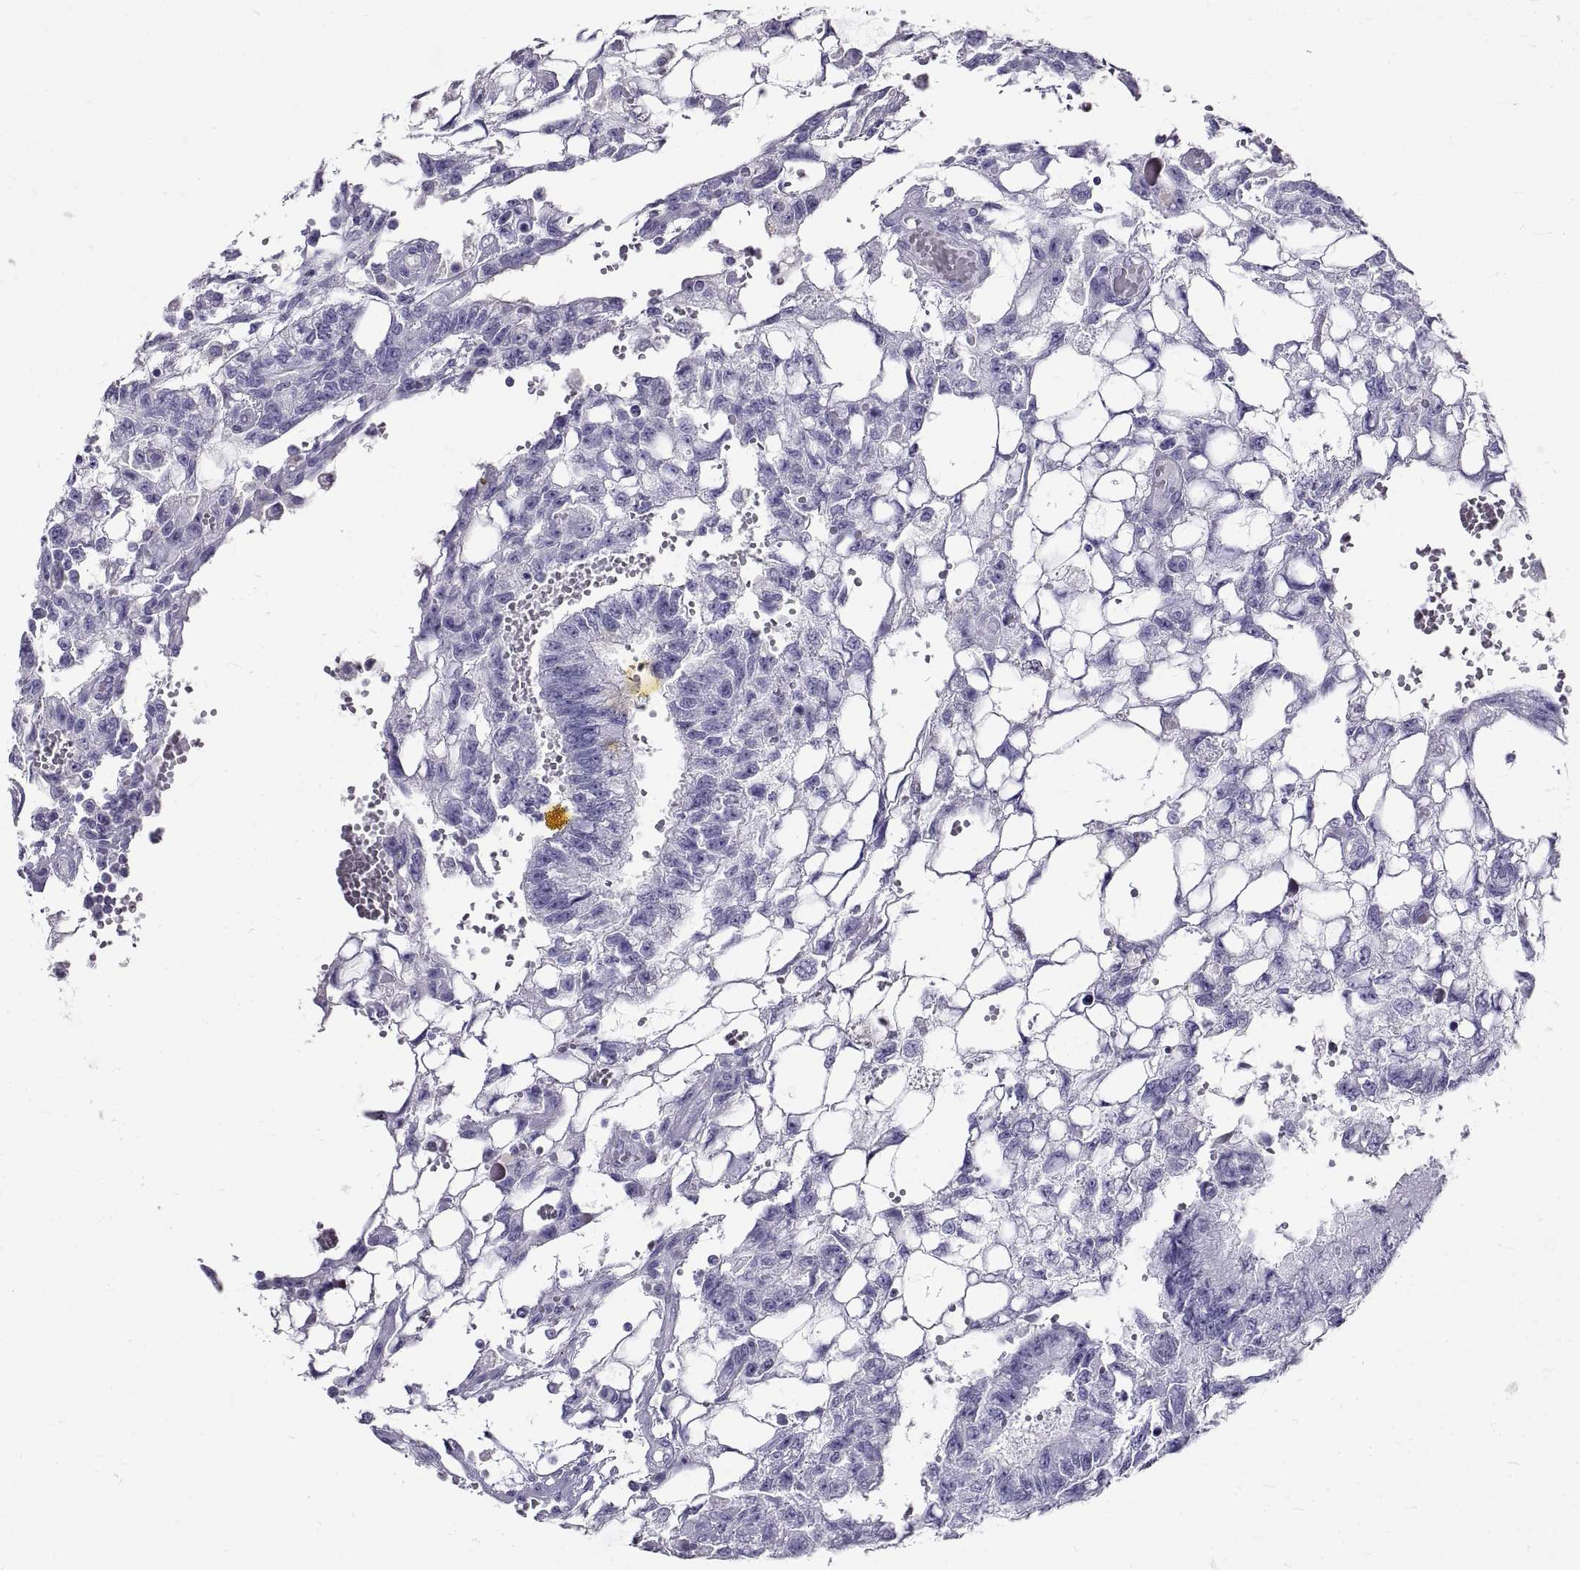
{"staining": {"intensity": "negative", "quantity": "none", "location": "none"}, "tissue": "testis cancer", "cell_type": "Tumor cells", "image_type": "cancer", "snomed": [{"axis": "morphology", "description": "Carcinoma, Embryonal, NOS"}, {"axis": "topography", "description": "Testis"}], "caption": "Immunohistochemistry histopathology image of human testis embryonal carcinoma stained for a protein (brown), which reveals no expression in tumor cells. (Brightfield microscopy of DAB immunohistochemistry at high magnification).", "gene": "GNG12", "patient": {"sex": "male", "age": 32}}